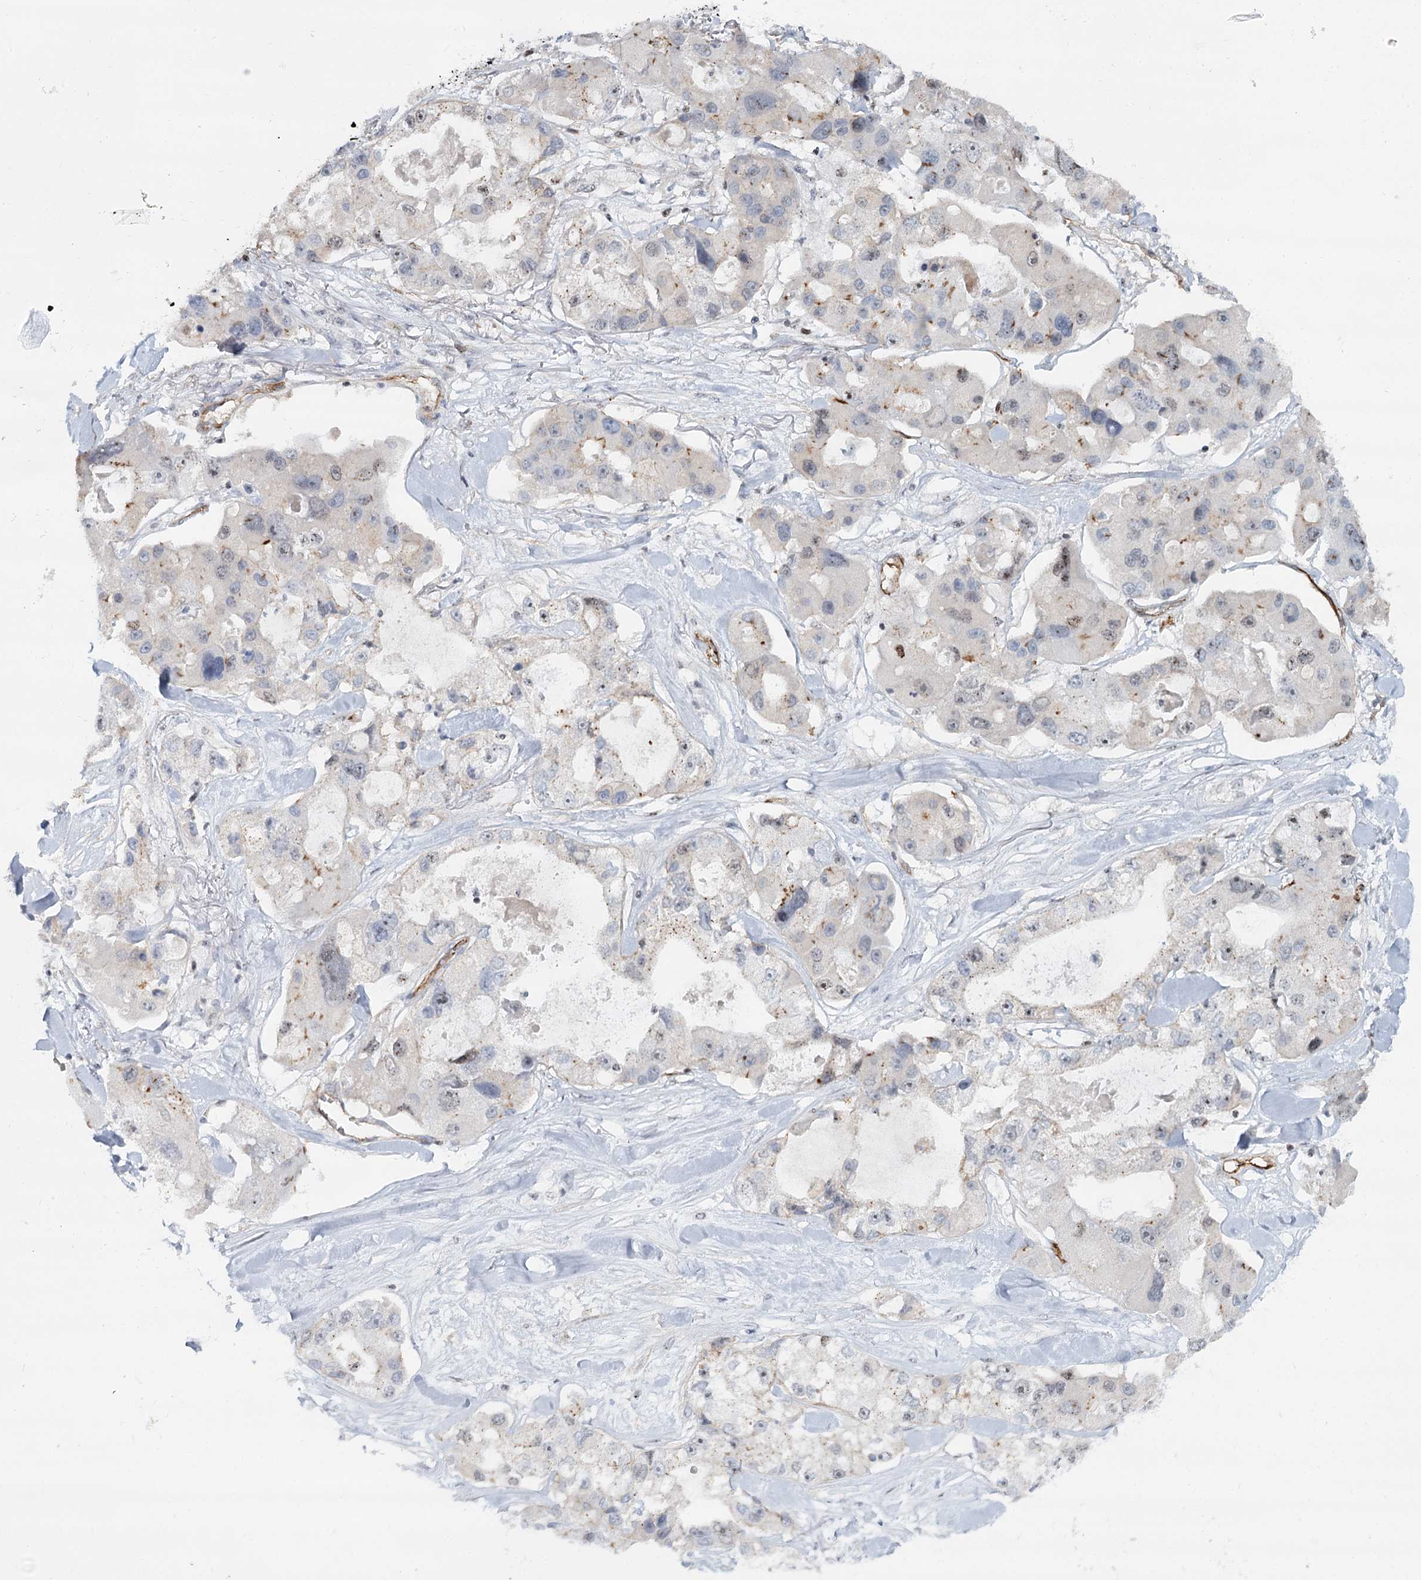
{"staining": {"intensity": "weak", "quantity": "<25%", "location": "cytoplasmic/membranous"}, "tissue": "lung cancer", "cell_type": "Tumor cells", "image_type": "cancer", "snomed": [{"axis": "morphology", "description": "Adenocarcinoma, NOS"}, {"axis": "topography", "description": "Lung"}], "caption": "Tumor cells are negative for protein expression in human lung adenocarcinoma.", "gene": "ZFYVE28", "patient": {"sex": "female", "age": 54}}